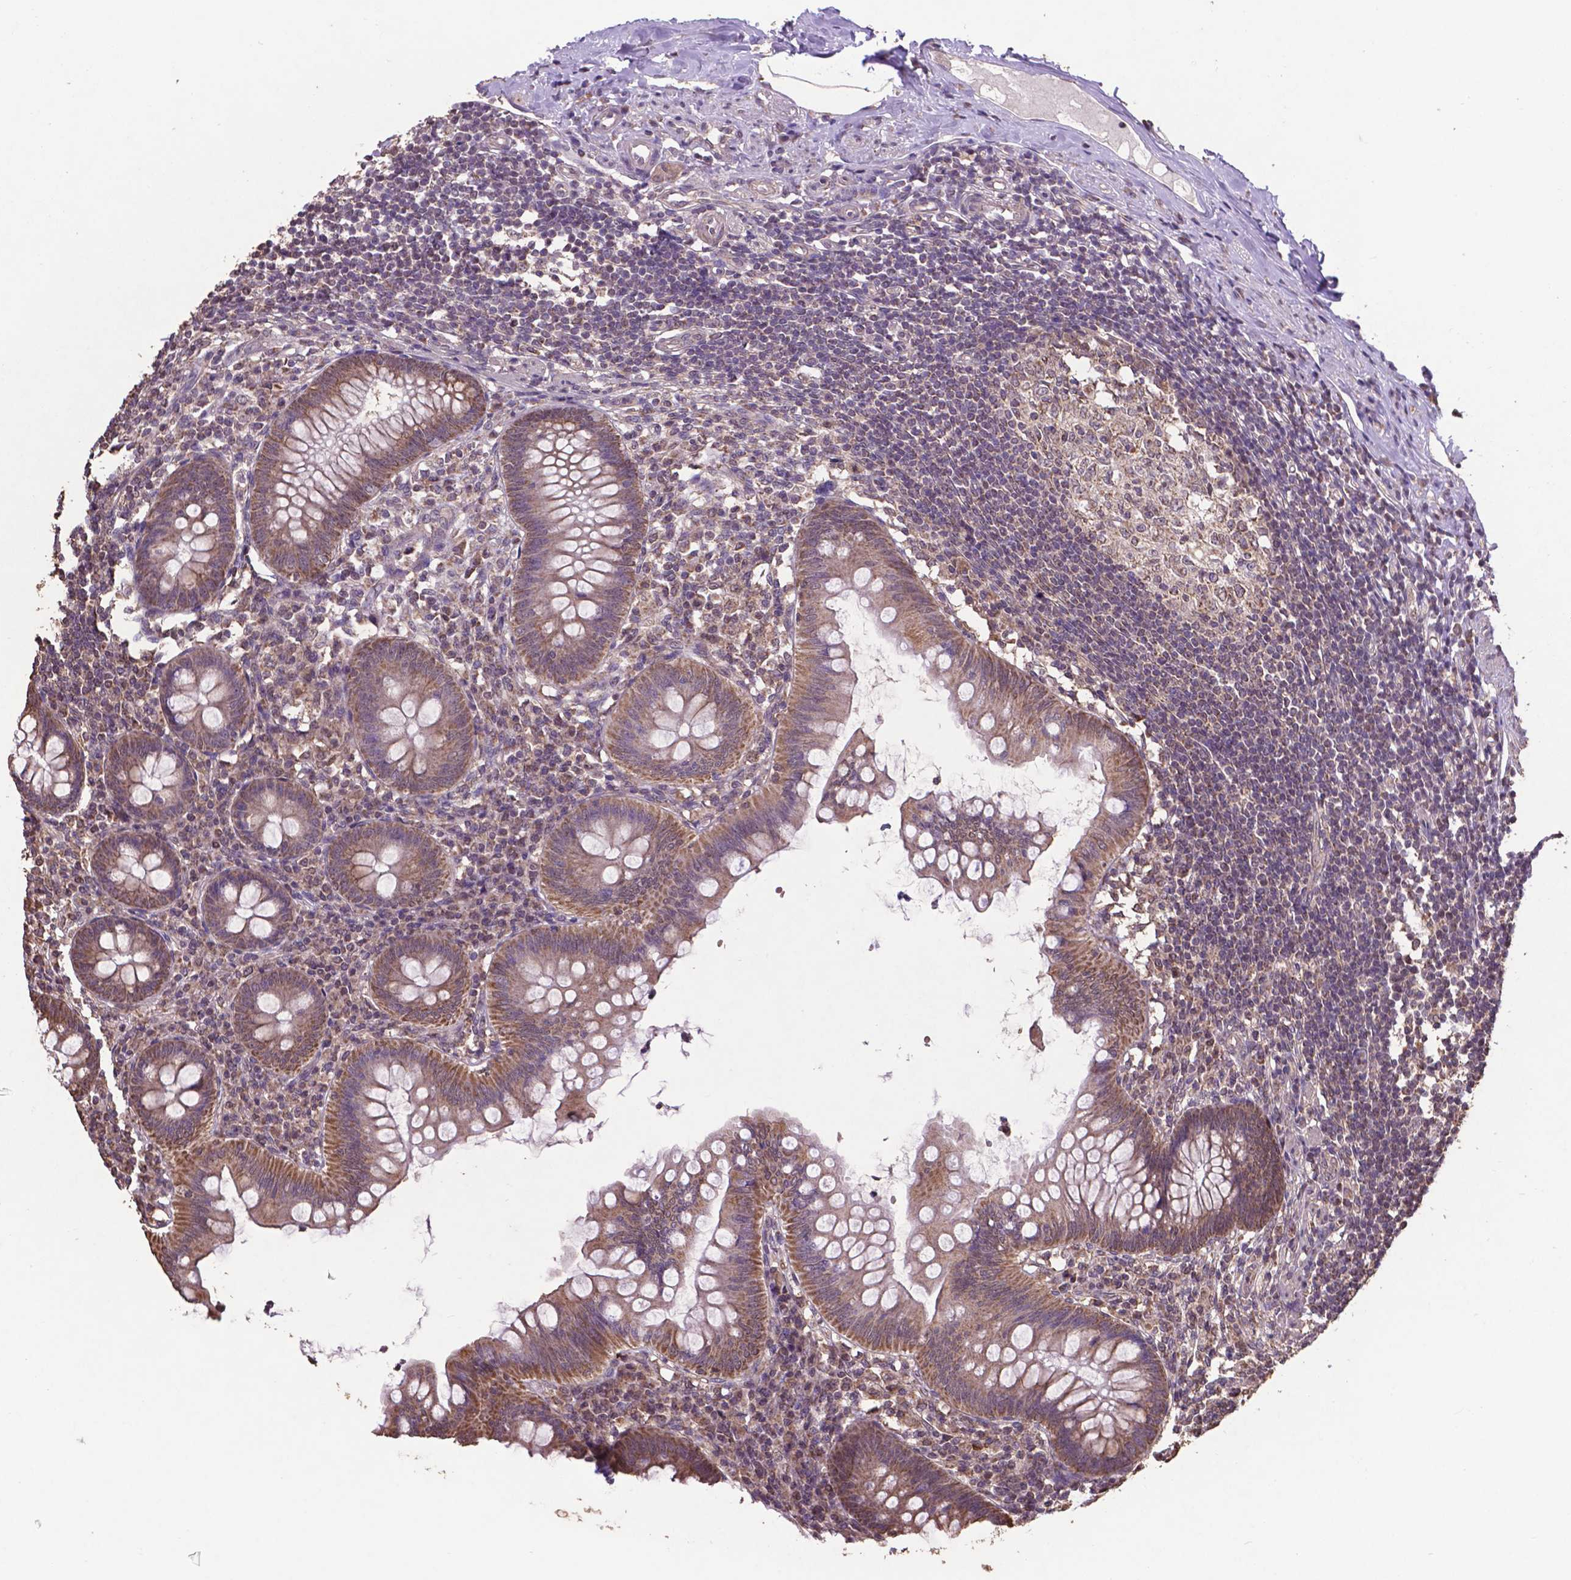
{"staining": {"intensity": "moderate", "quantity": ">75%", "location": "cytoplasmic/membranous"}, "tissue": "appendix", "cell_type": "Glandular cells", "image_type": "normal", "snomed": [{"axis": "morphology", "description": "Normal tissue, NOS"}, {"axis": "topography", "description": "Appendix"}], "caption": "A photomicrograph of human appendix stained for a protein reveals moderate cytoplasmic/membranous brown staining in glandular cells. (DAB IHC, brown staining for protein, blue staining for nuclei).", "gene": "DCAF1", "patient": {"sex": "female", "age": 57}}